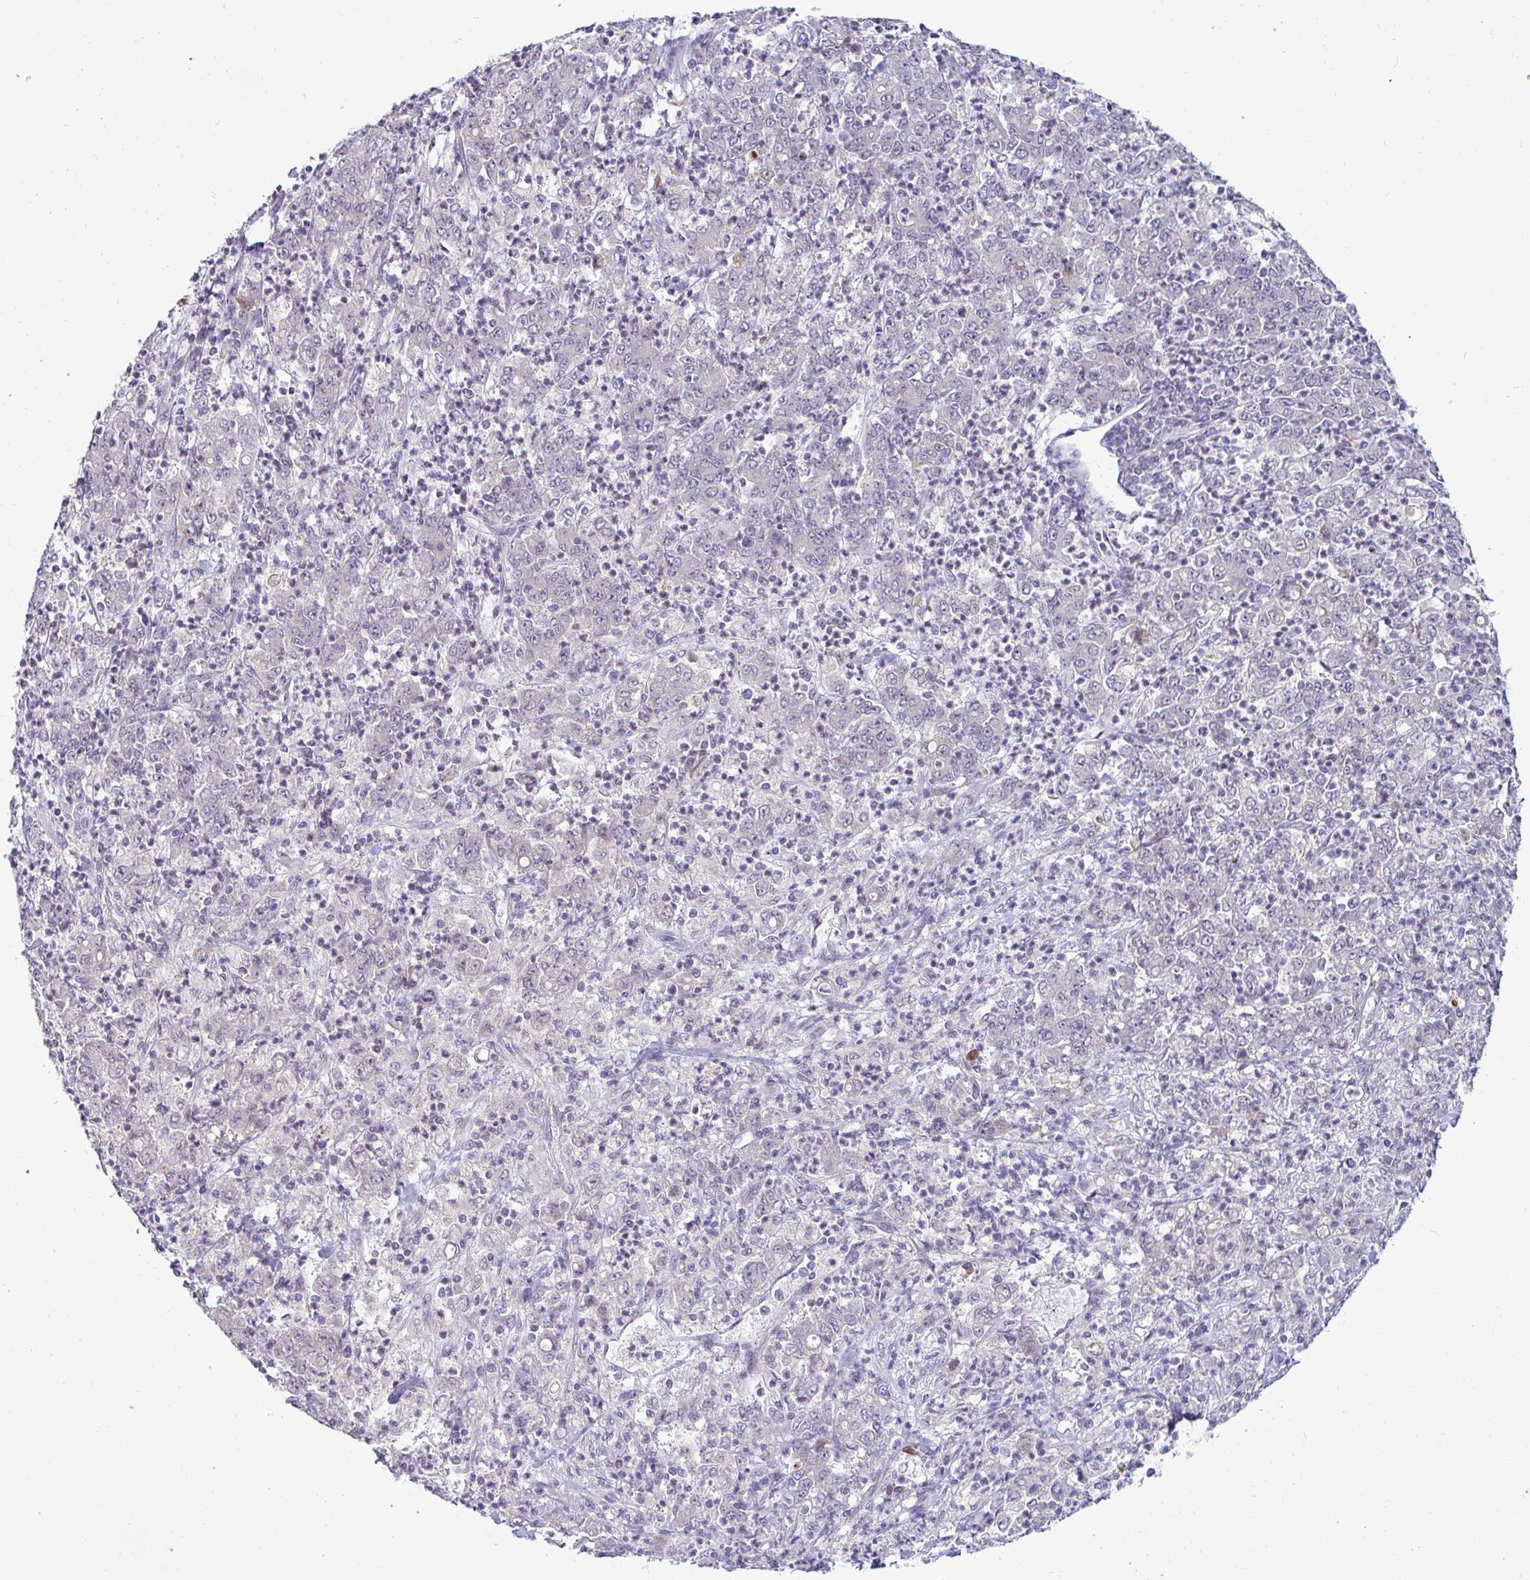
{"staining": {"intensity": "negative", "quantity": "none", "location": "none"}, "tissue": "stomach cancer", "cell_type": "Tumor cells", "image_type": "cancer", "snomed": [{"axis": "morphology", "description": "Adenocarcinoma, NOS"}, {"axis": "topography", "description": "Stomach, lower"}], "caption": "Human stomach cancer stained for a protein using immunohistochemistry (IHC) displays no positivity in tumor cells.", "gene": "GSTM1", "patient": {"sex": "female", "age": 71}}